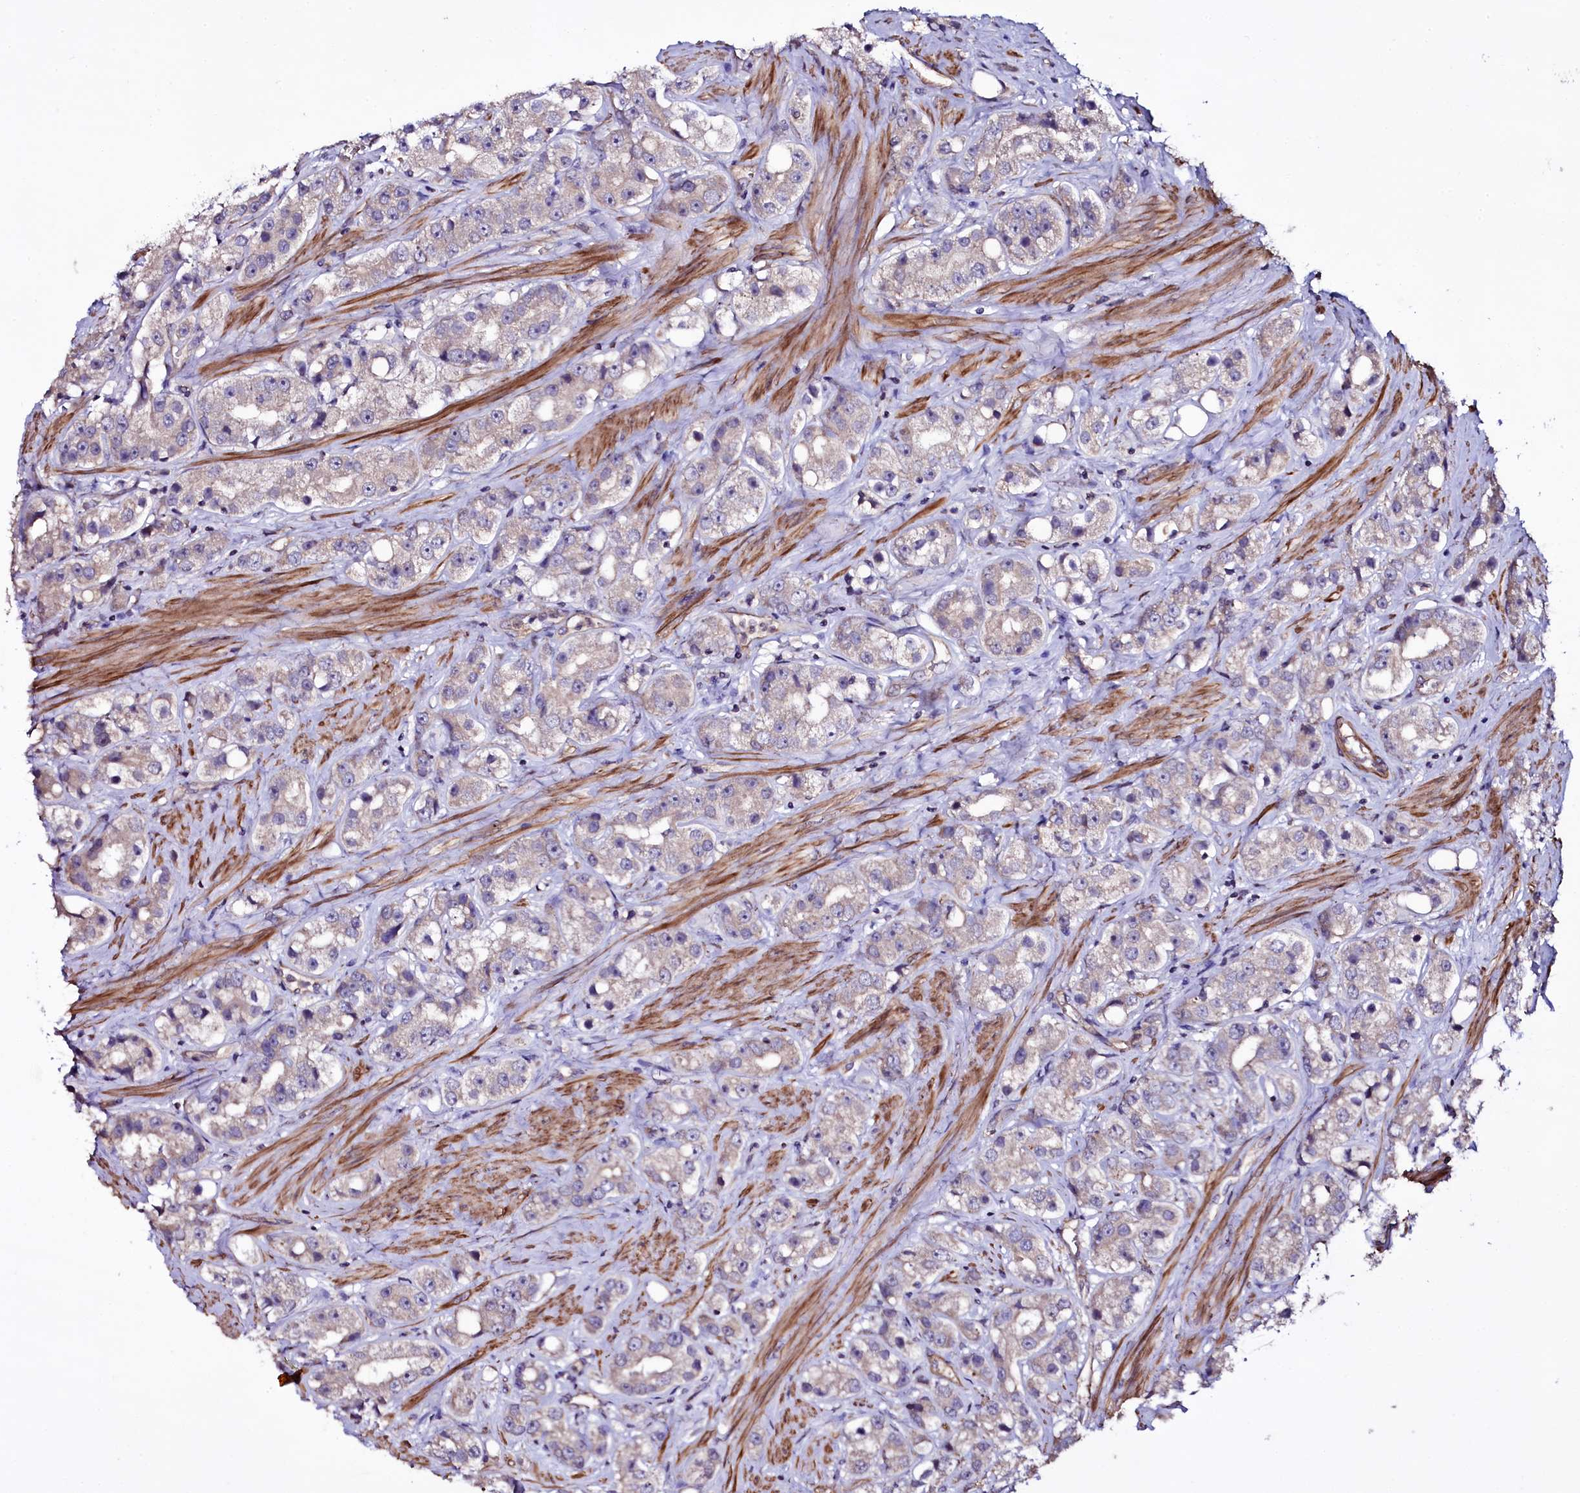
{"staining": {"intensity": "negative", "quantity": "none", "location": "none"}, "tissue": "prostate cancer", "cell_type": "Tumor cells", "image_type": "cancer", "snomed": [{"axis": "morphology", "description": "Adenocarcinoma, NOS"}, {"axis": "topography", "description": "Prostate"}], "caption": "Immunohistochemistry histopathology image of neoplastic tissue: prostate adenocarcinoma stained with DAB (3,3'-diaminobenzidine) exhibits no significant protein positivity in tumor cells. (DAB immunohistochemistry, high magnification).", "gene": "WIPF3", "patient": {"sex": "male", "age": 79}}